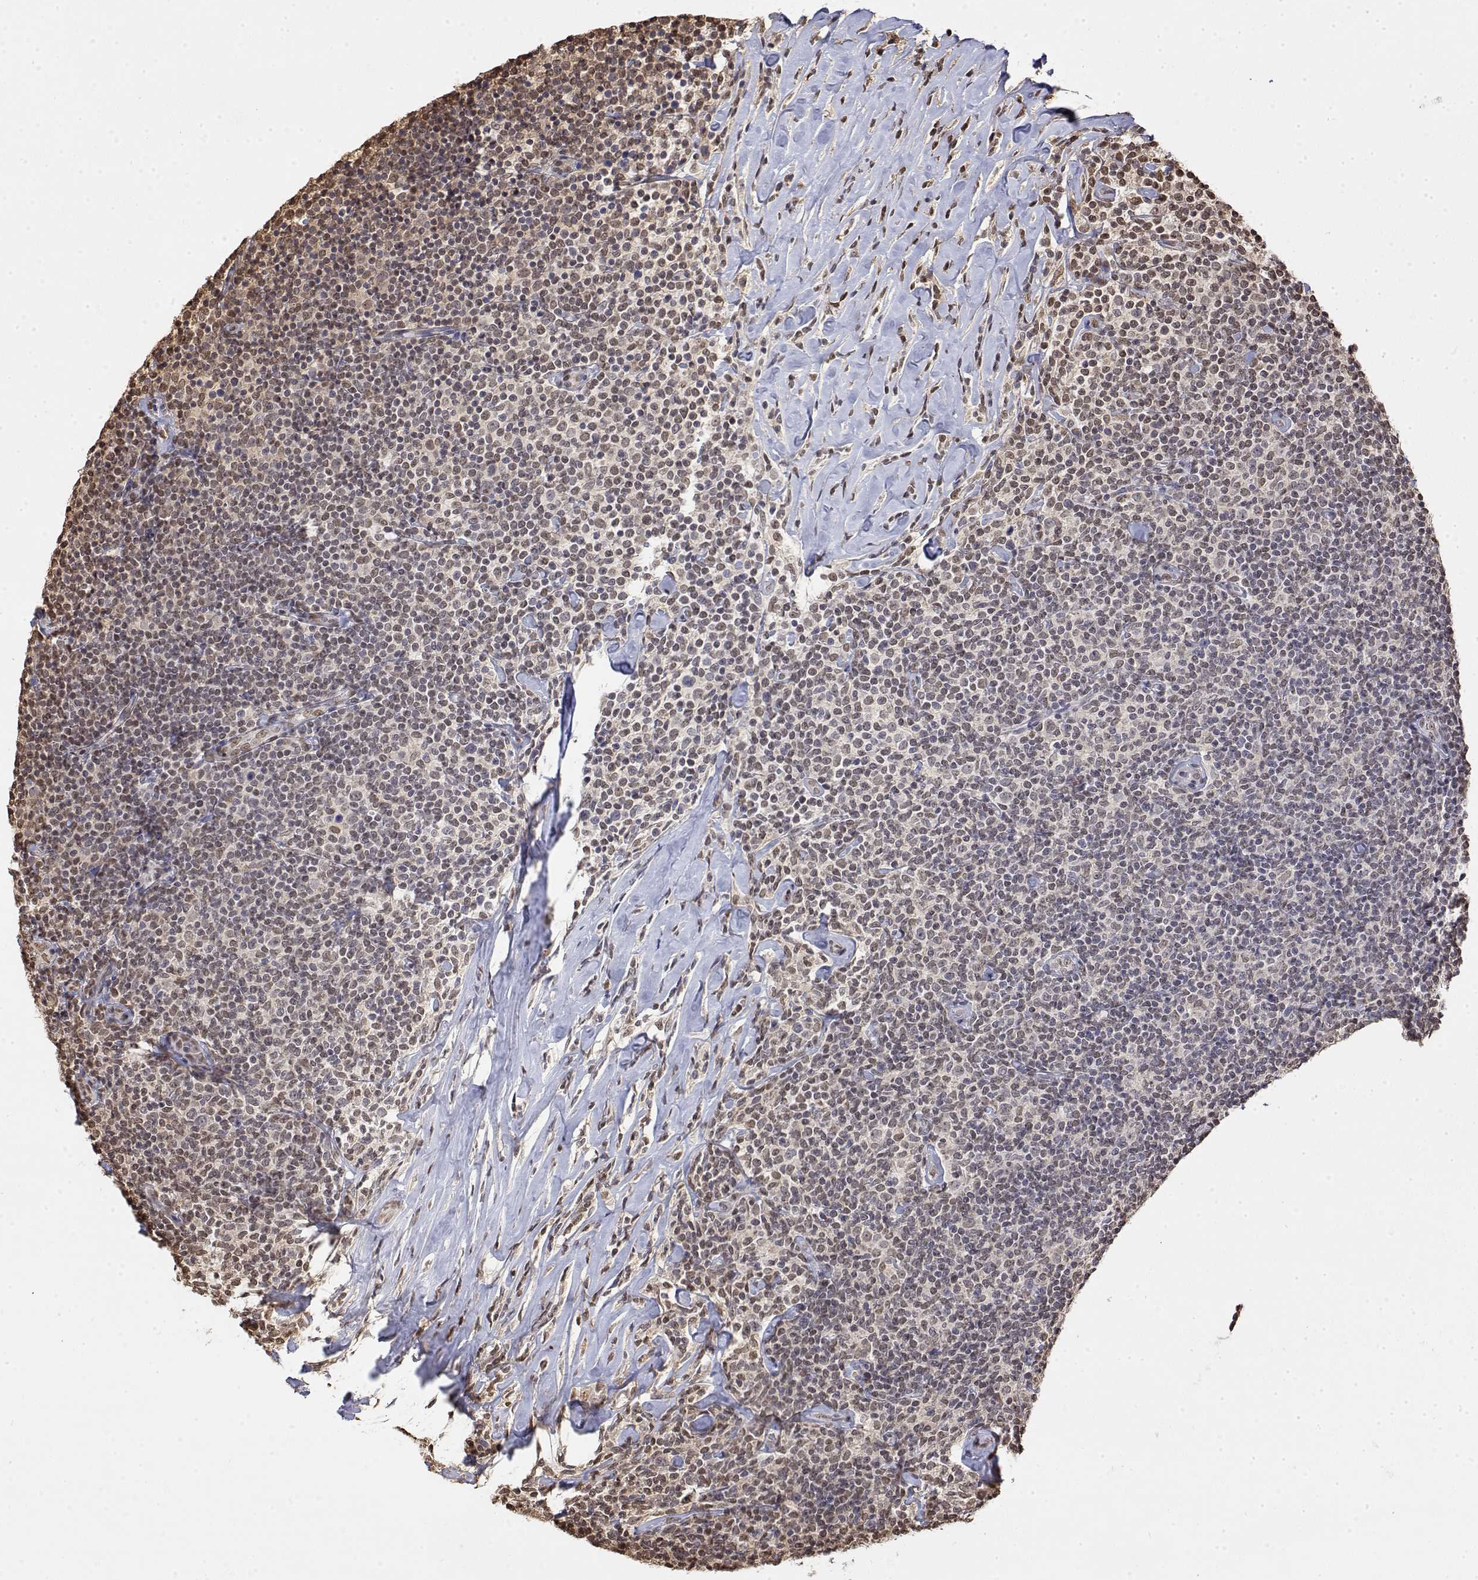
{"staining": {"intensity": "weak", "quantity": ">75%", "location": "nuclear"}, "tissue": "lymphoma", "cell_type": "Tumor cells", "image_type": "cancer", "snomed": [{"axis": "morphology", "description": "Malignant lymphoma, non-Hodgkin's type, Low grade"}, {"axis": "topography", "description": "Lymph node"}], "caption": "Malignant lymphoma, non-Hodgkin's type (low-grade) stained for a protein (brown) exhibits weak nuclear positive staining in approximately >75% of tumor cells.", "gene": "TPI1", "patient": {"sex": "female", "age": 56}}